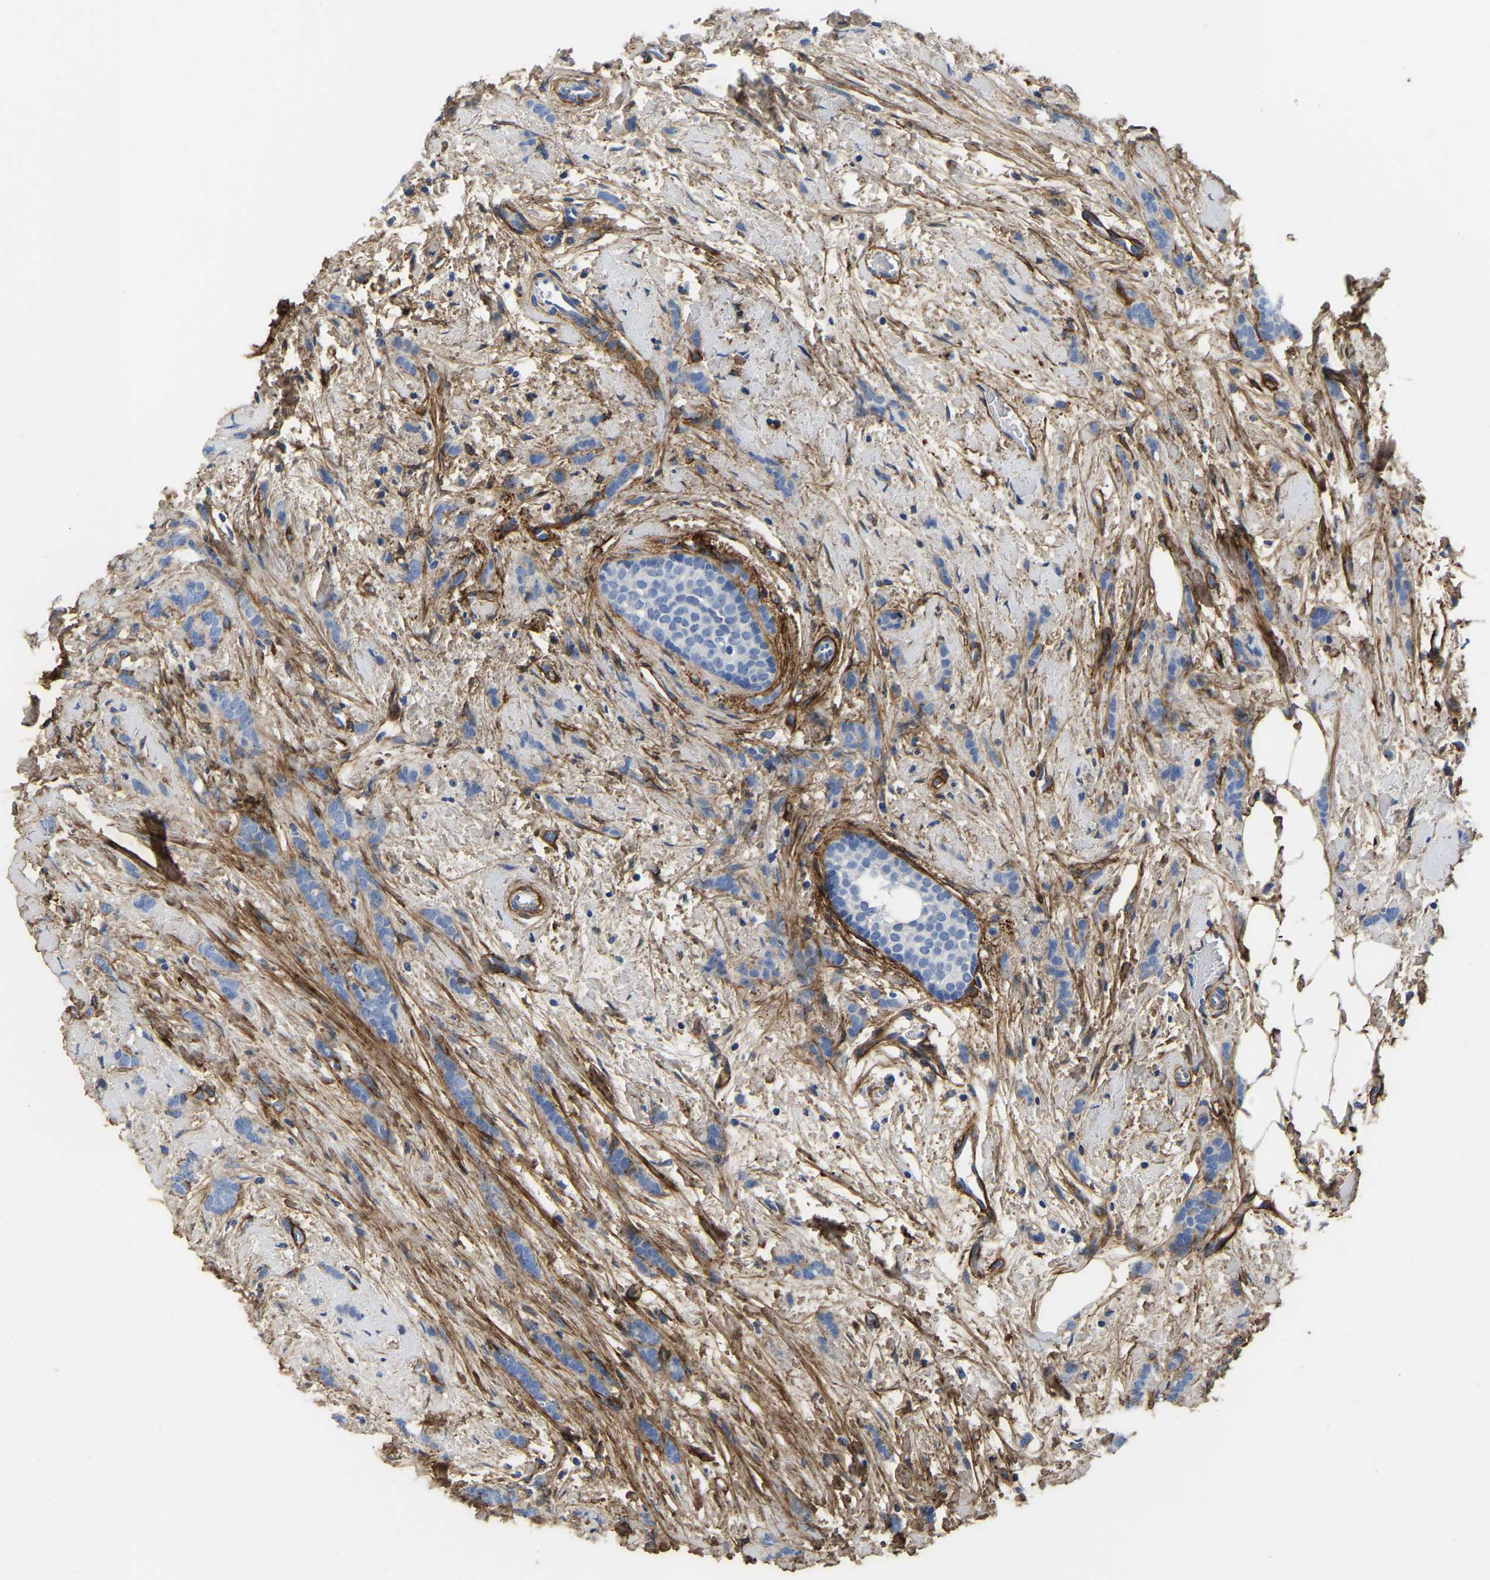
{"staining": {"intensity": "negative", "quantity": "none", "location": "none"}, "tissue": "breast cancer", "cell_type": "Tumor cells", "image_type": "cancer", "snomed": [{"axis": "morphology", "description": "Lobular carcinoma, in situ"}, {"axis": "morphology", "description": "Lobular carcinoma"}, {"axis": "topography", "description": "Breast"}], "caption": "Breast cancer (lobular carcinoma in situ) was stained to show a protein in brown. There is no significant expression in tumor cells.", "gene": "COL6A1", "patient": {"sex": "female", "age": 41}}